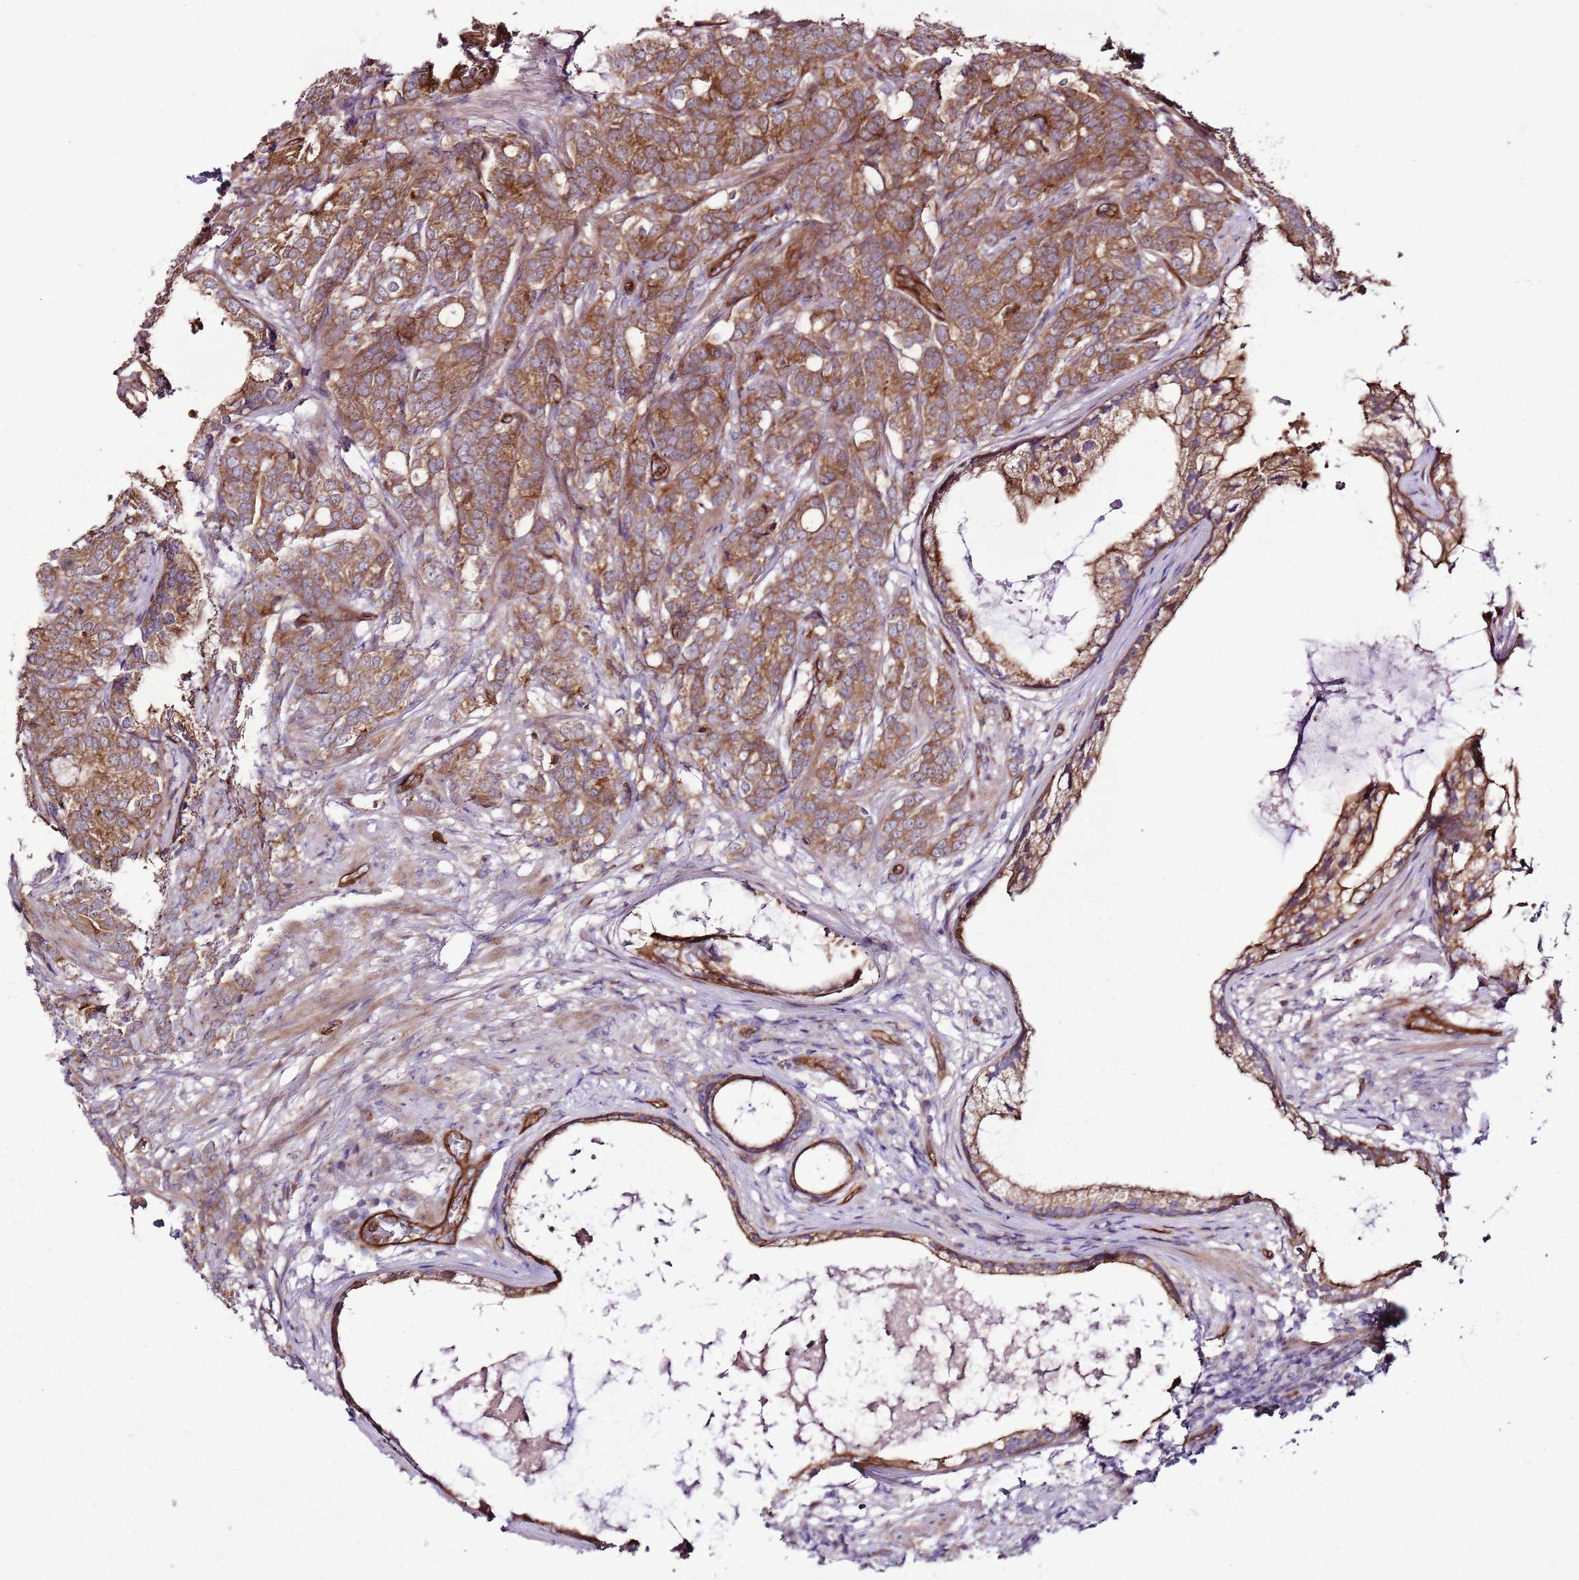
{"staining": {"intensity": "moderate", "quantity": ">75%", "location": "cytoplasmic/membranous"}, "tissue": "prostate cancer", "cell_type": "Tumor cells", "image_type": "cancer", "snomed": [{"axis": "morphology", "description": "Adenocarcinoma, Low grade"}, {"axis": "topography", "description": "Prostate"}], "caption": "Tumor cells display moderate cytoplasmic/membranous positivity in approximately >75% of cells in prostate cancer (adenocarcinoma (low-grade)).", "gene": "ZNF827", "patient": {"sex": "male", "age": 71}}